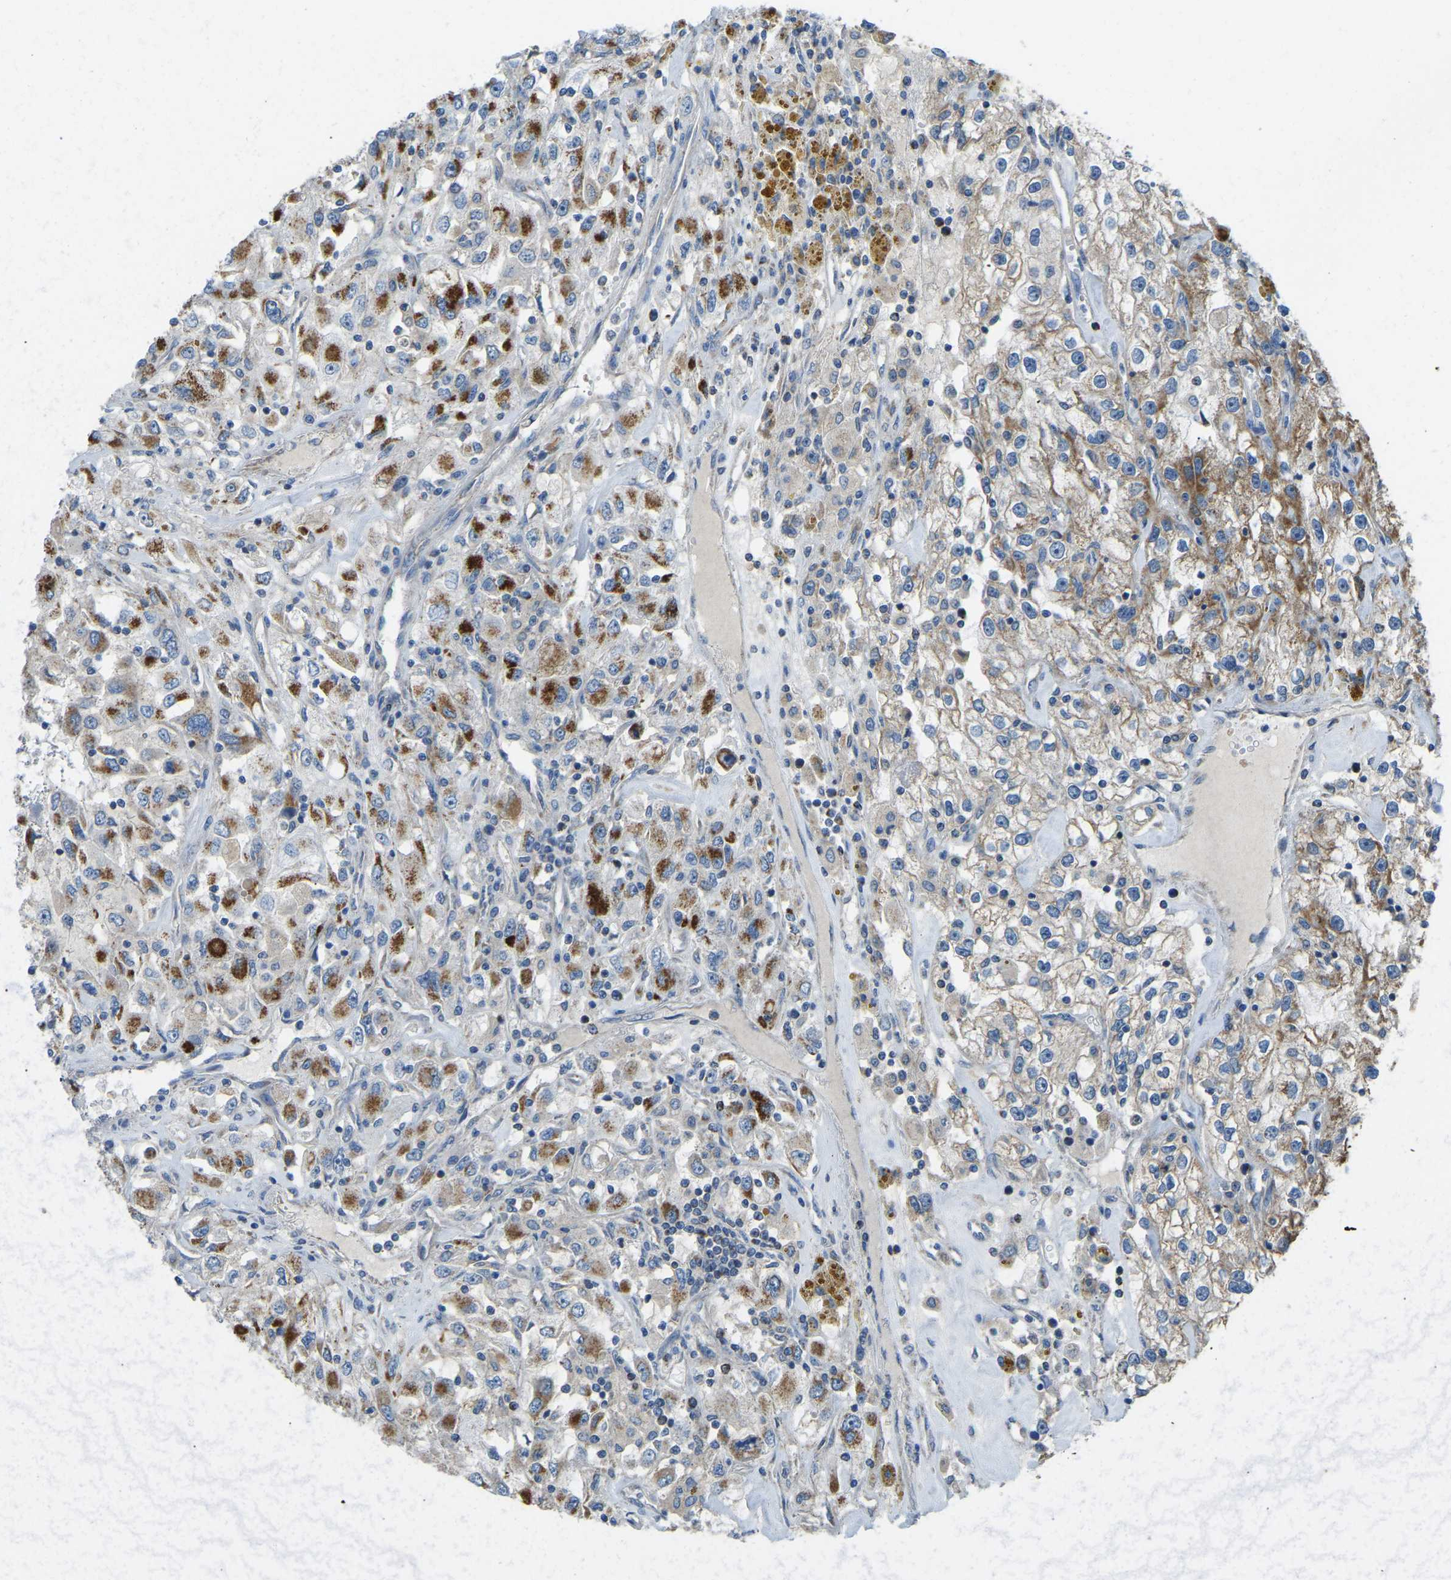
{"staining": {"intensity": "strong", "quantity": "25%-75%", "location": "cytoplasmic/membranous"}, "tissue": "renal cancer", "cell_type": "Tumor cells", "image_type": "cancer", "snomed": [{"axis": "morphology", "description": "Adenocarcinoma, NOS"}, {"axis": "topography", "description": "Kidney"}], "caption": "A brown stain highlights strong cytoplasmic/membranous positivity of a protein in adenocarcinoma (renal) tumor cells.", "gene": "ZNF200", "patient": {"sex": "female", "age": 52}}